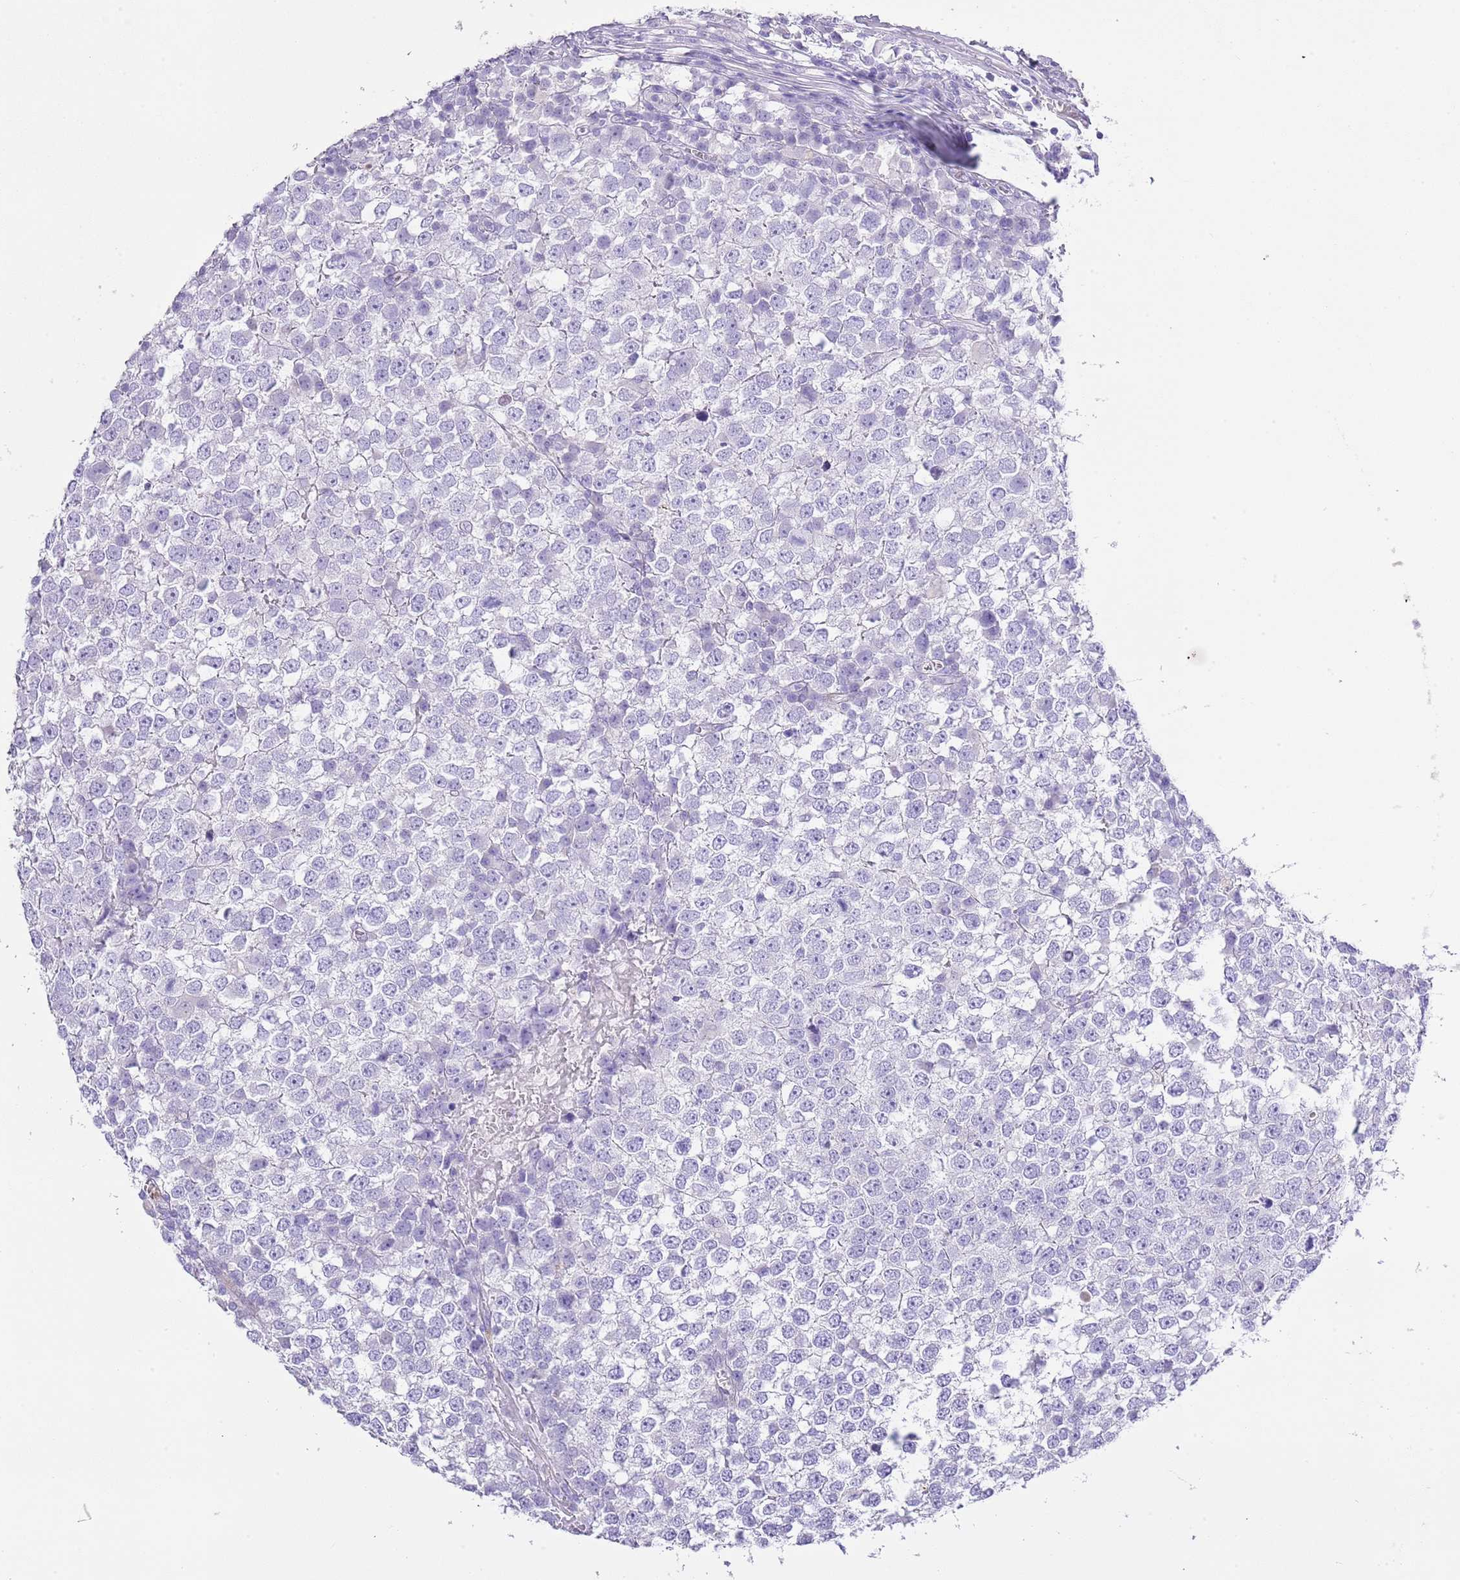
{"staining": {"intensity": "negative", "quantity": "none", "location": "none"}, "tissue": "testis cancer", "cell_type": "Tumor cells", "image_type": "cancer", "snomed": [{"axis": "morphology", "description": "Seminoma, NOS"}, {"axis": "topography", "description": "Testis"}], "caption": "The image reveals no significant expression in tumor cells of seminoma (testis).", "gene": "OR2Z1", "patient": {"sex": "male", "age": 65}}